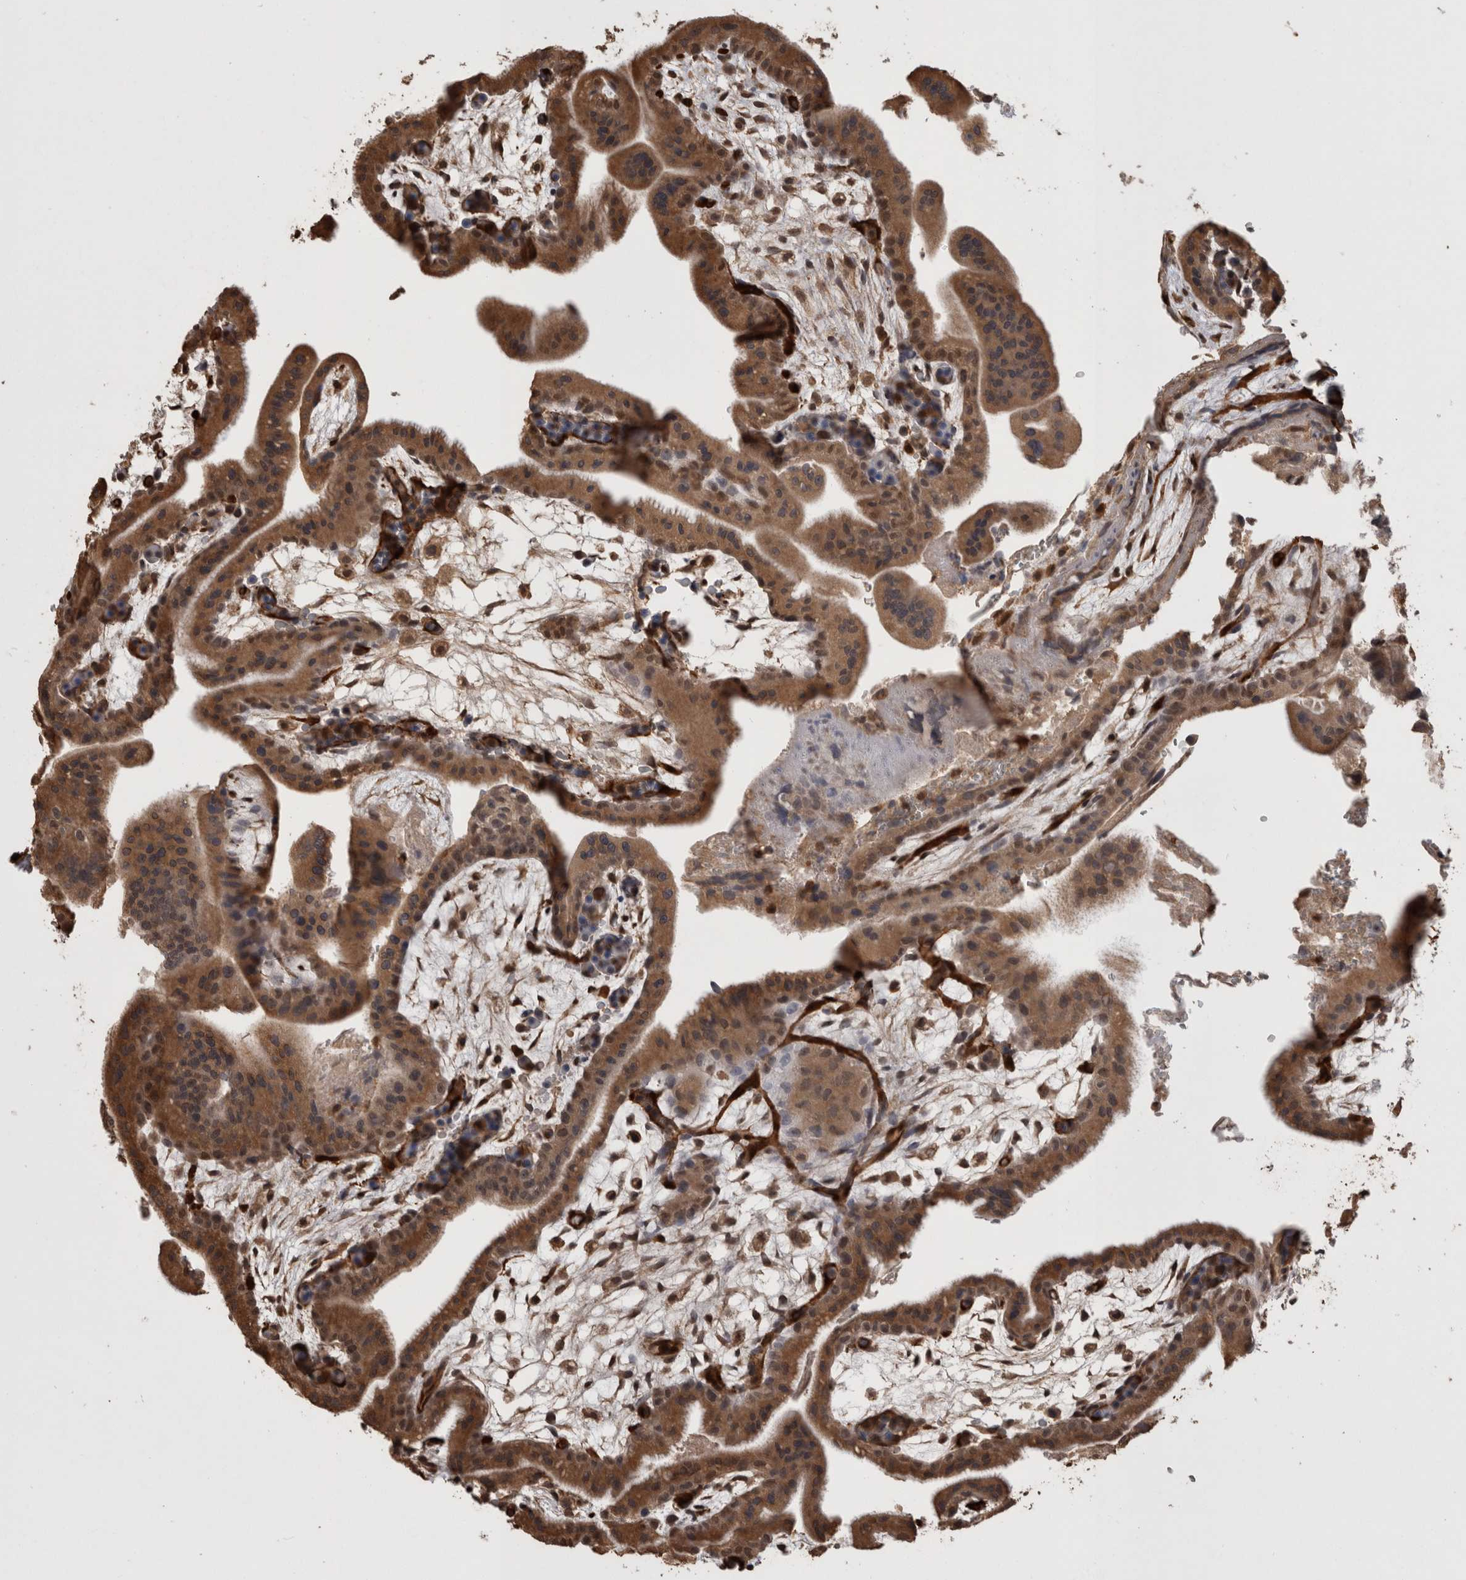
{"staining": {"intensity": "moderate", "quantity": ">75%", "location": "cytoplasmic/membranous,nuclear"}, "tissue": "placenta", "cell_type": "Decidual cells", "image_type": "normal", "snomed": [{"axis": "morphology", "description": "Normal tissue, NOS"}, {"axis": "topography", "description": "Placenta"}], "caption": "Immunohistochemistry histopathology image of normal placenta stained for a protein (brown), which reveals medium levels of moderate cytoplasmic/membranous,nuclear staining in about >75% of decidual cells.", "gene": "LXN", "patient": {"sex": "female", "age": 35}}